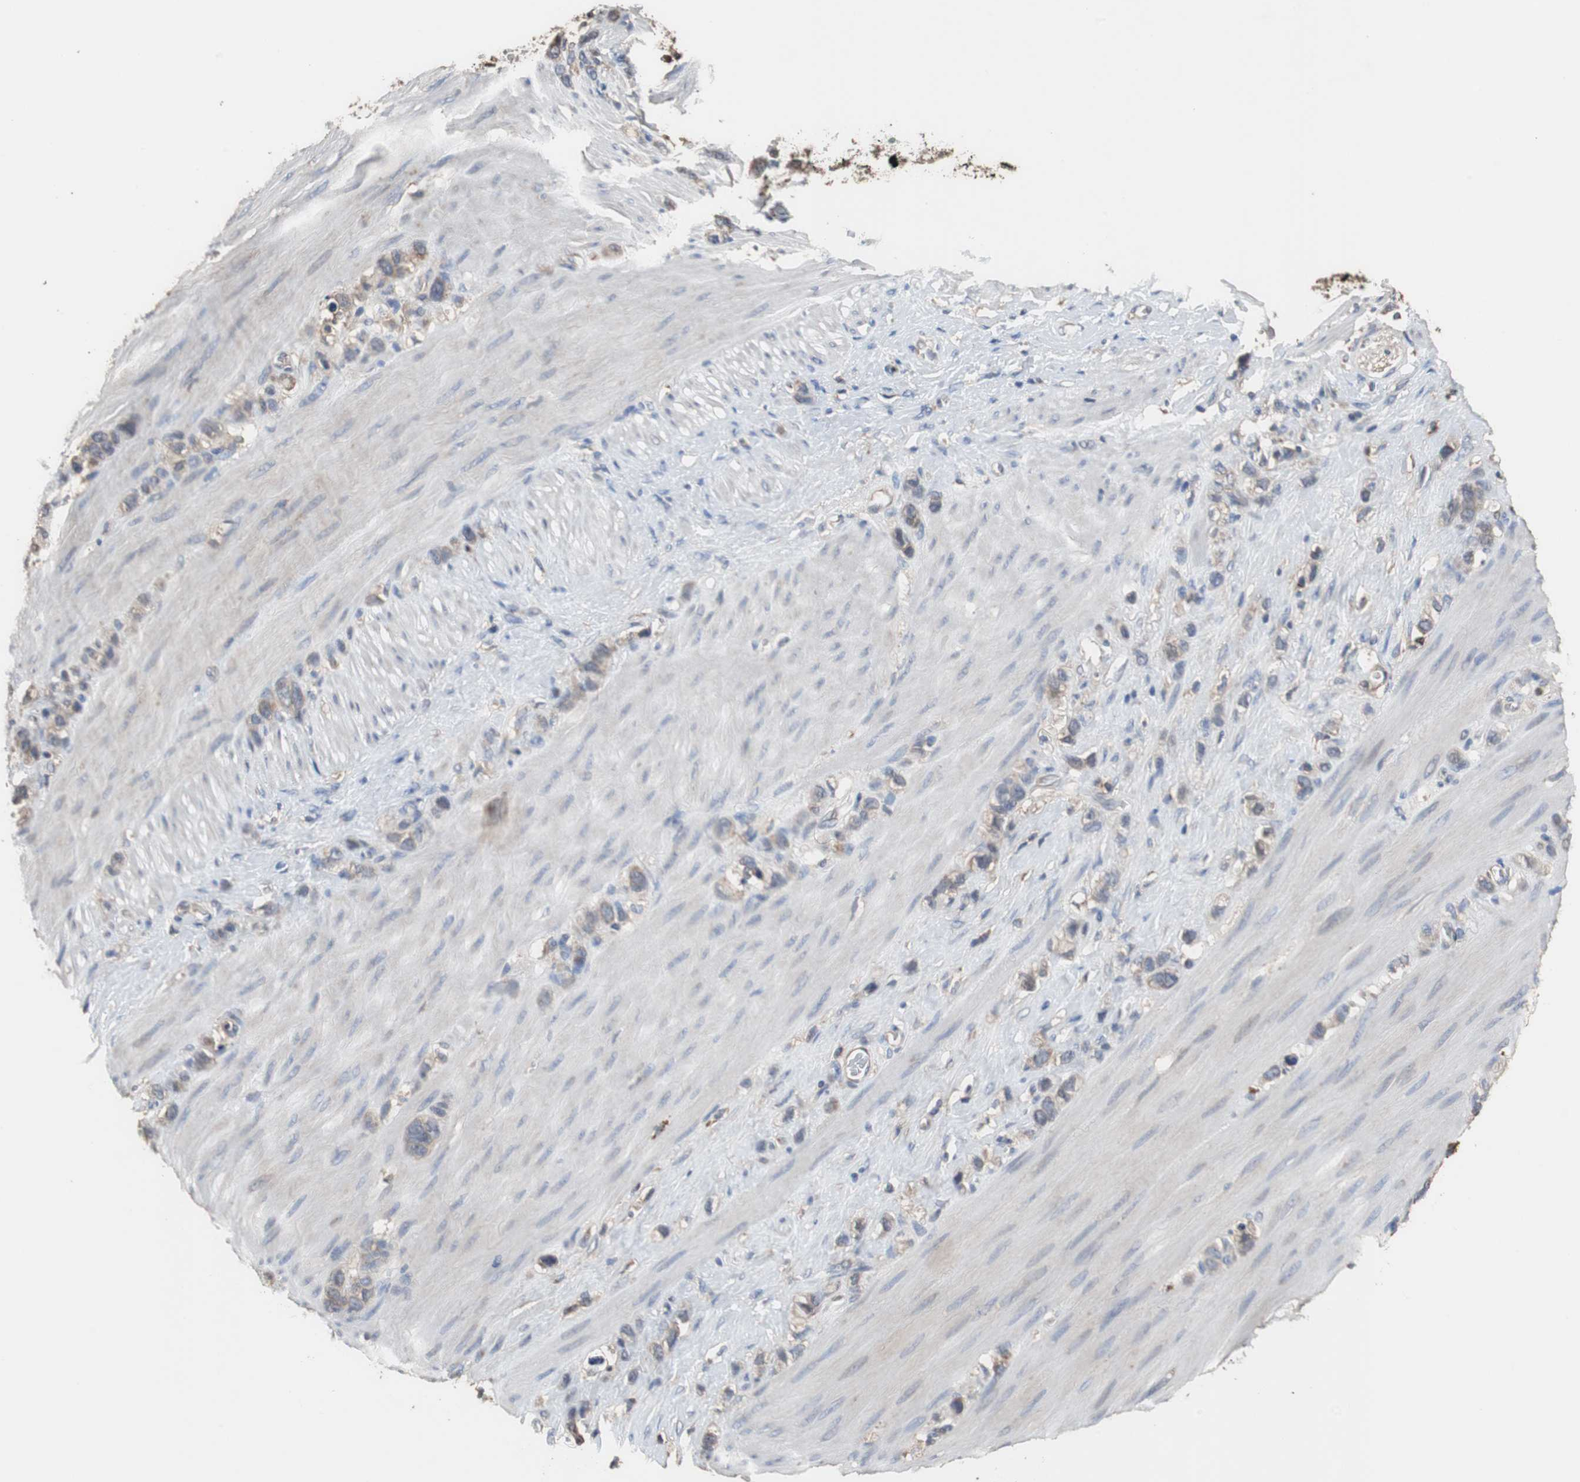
{"staining": {"intensity": "weak", "quantity": "<25%", "location": "cytoplasmic/membranous"}, "tissue": "stomach cancer", "cell_type": "Tumor cells", "image_type": "cancer", "snomed": [{"axis": "morphology", "description": "Normal tissue, NOS"}, {"axis": "morphology", "description": "Adenocarcinoma, NOS"}, {"axis": "morphology", "description": "Adenocarcinoma, High grade"}, {"axis": "topography", "description": "Stomach, upper"}, {"axis": "topography", "description": "Stomach"}], "caption": "High-grade adenocarcinoma (stomach) was stained to show a protein in brown. There is no significant expression in tumor cells.", "gene": "SCIMP", "patient": {"sex": "female", "age": 65}}